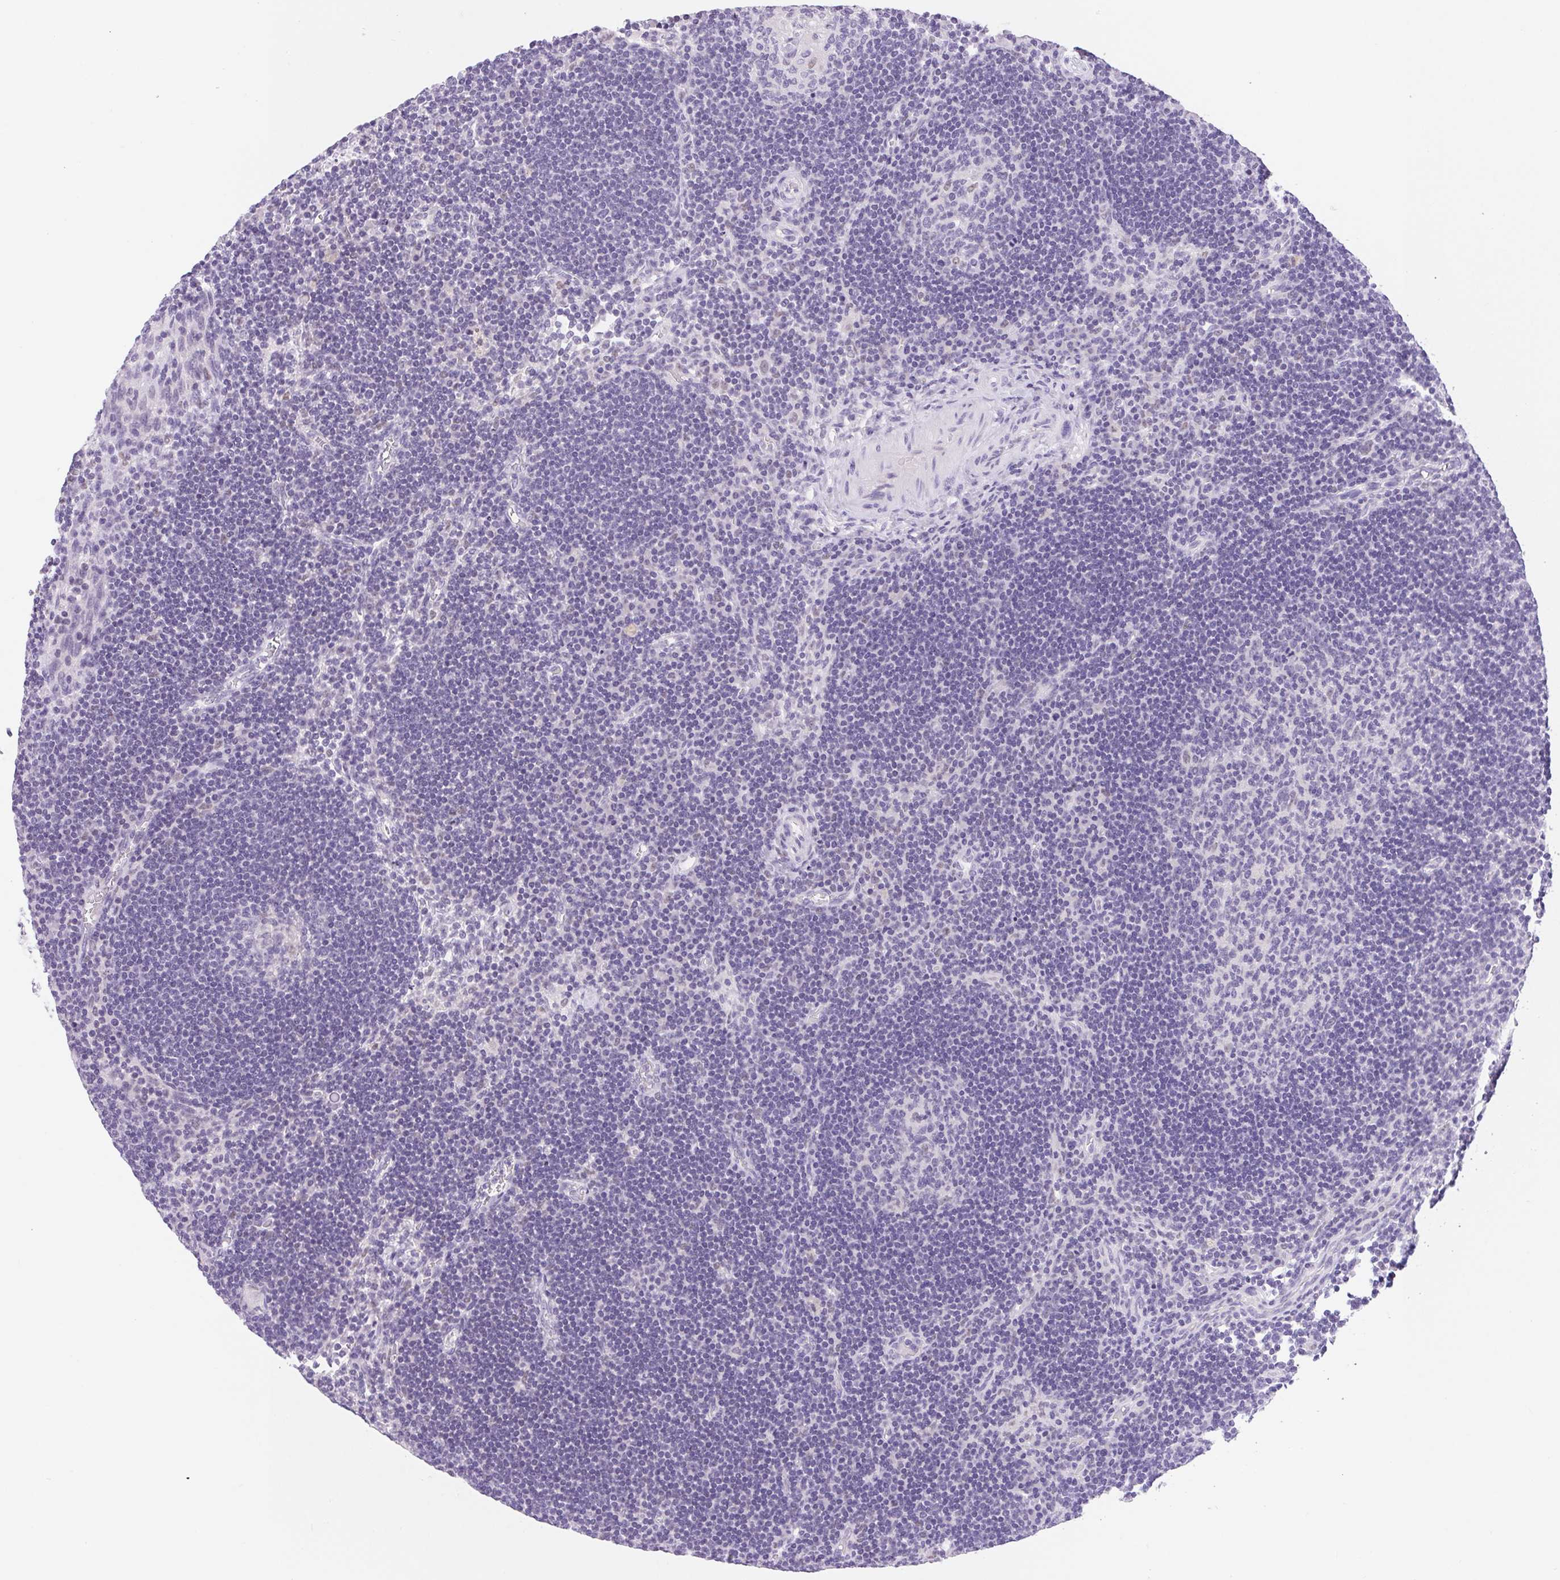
{"staining": {"intensity": "negative", "quantity": "none", "location": "none"}, "tissue": "lymph node", "cell_type": "Germinal center cells", "image_type": "normal", "snomed": [{"axis": "morphology", "description": "Normal tissue, NOS"}, {"axis": "topography", "description": "Lymph node"}], "caption": "Lymph node stained for a protein using immunohistochemistry (IHC) exhibits no expression germinal center cells.", "gene": "ASGR2", "patient": {"sex": "male", "age": 67}}